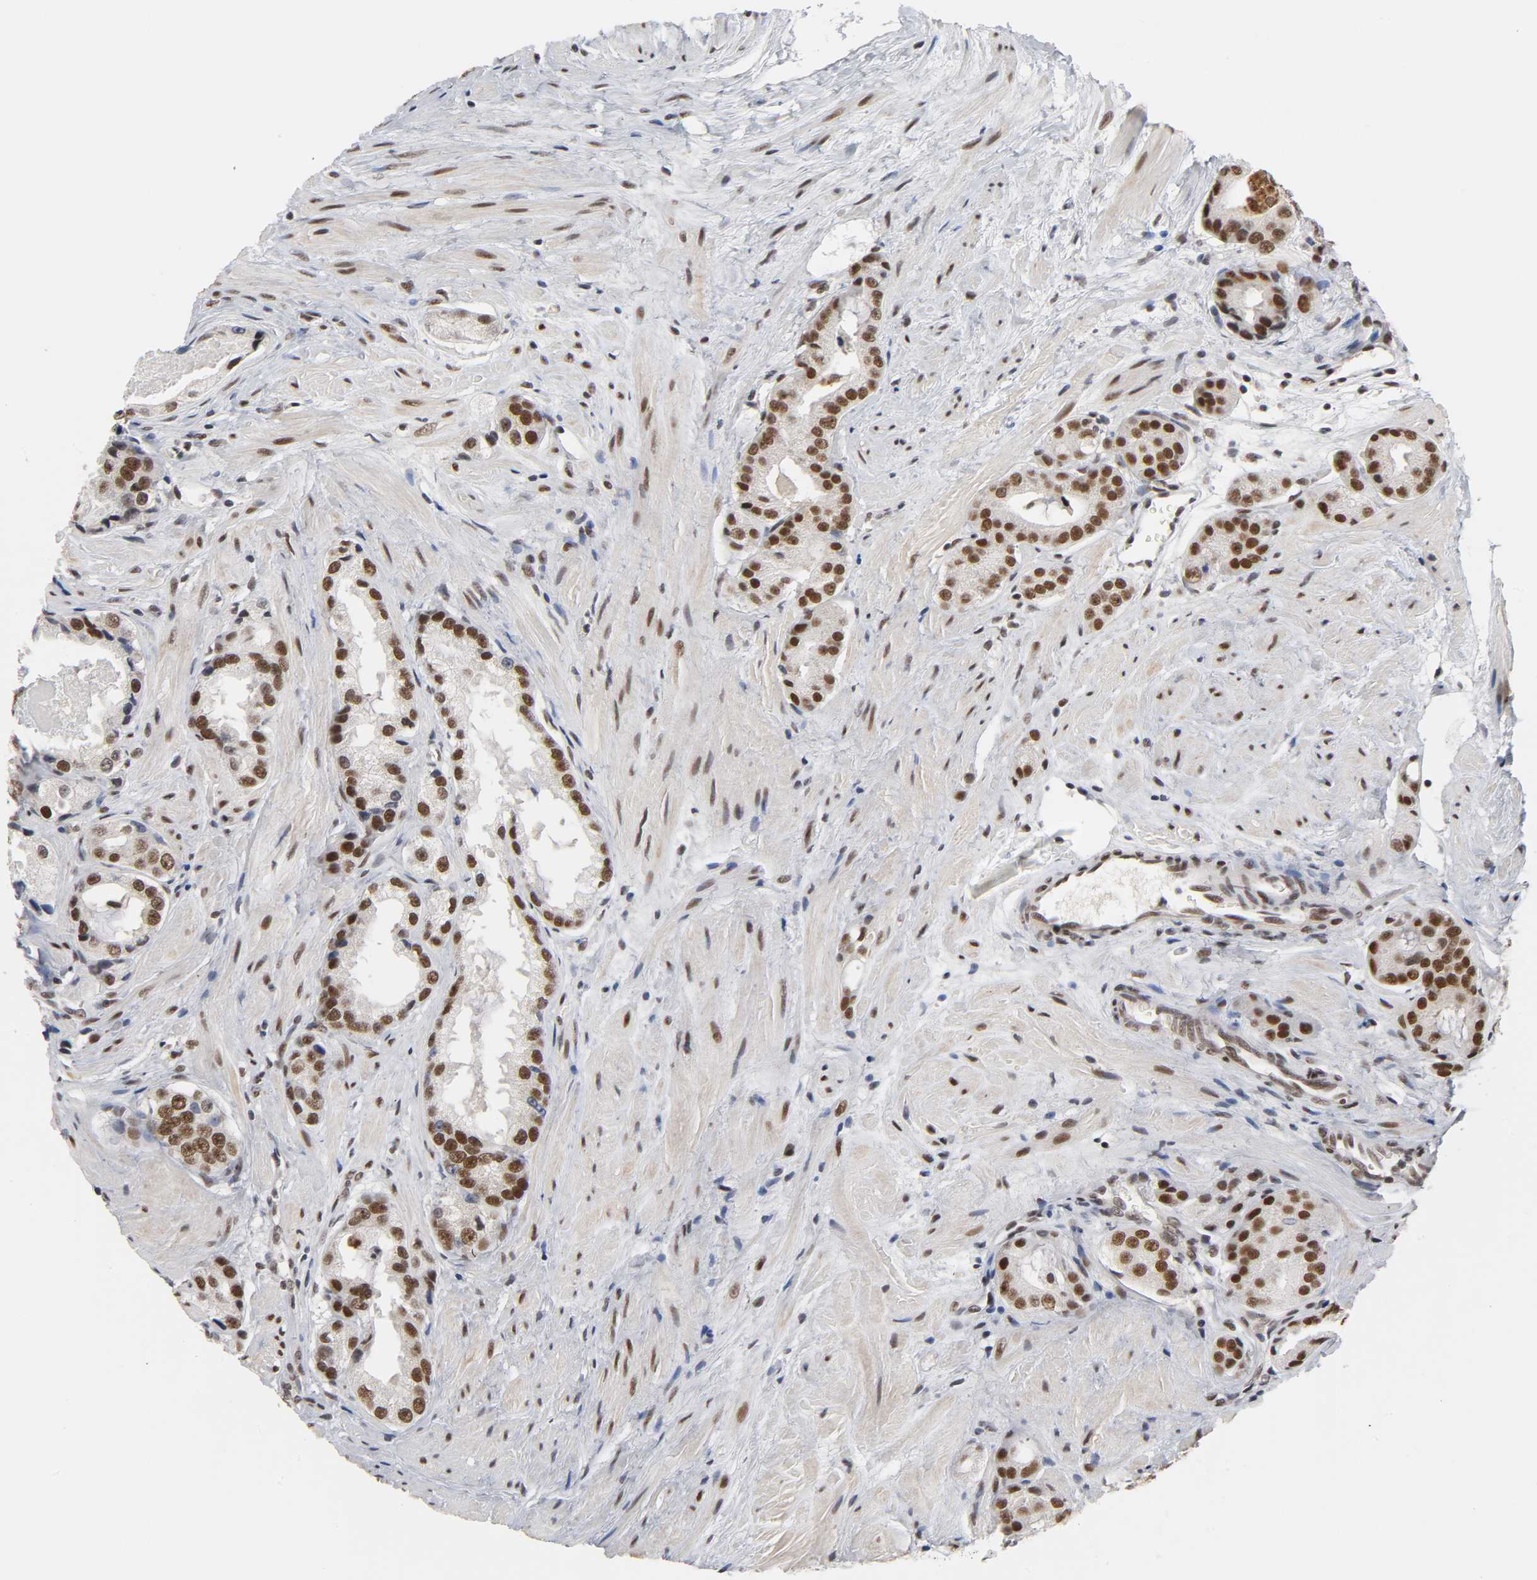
{"staining": {"intensity": "strong", "quantity": ">75%", "location": "nuclear"}, "tissue": "prostate cancer", "cell_type": "Tumor cells", "image_type": "cancer", "snomed": [{"axis": "morphology", "description": "Adenocarcinoma, Medium grade"}, {"axis": "topography", "description": "Prostate"}], "caption": "Human prostate medium-grade adenocarcinoma stained with a brown dye exhibits strong nuclear positive positivity in about >75% of tumor cells.", "gene": "TRIM33", "patient": {"sex": "male", "age": 60}}